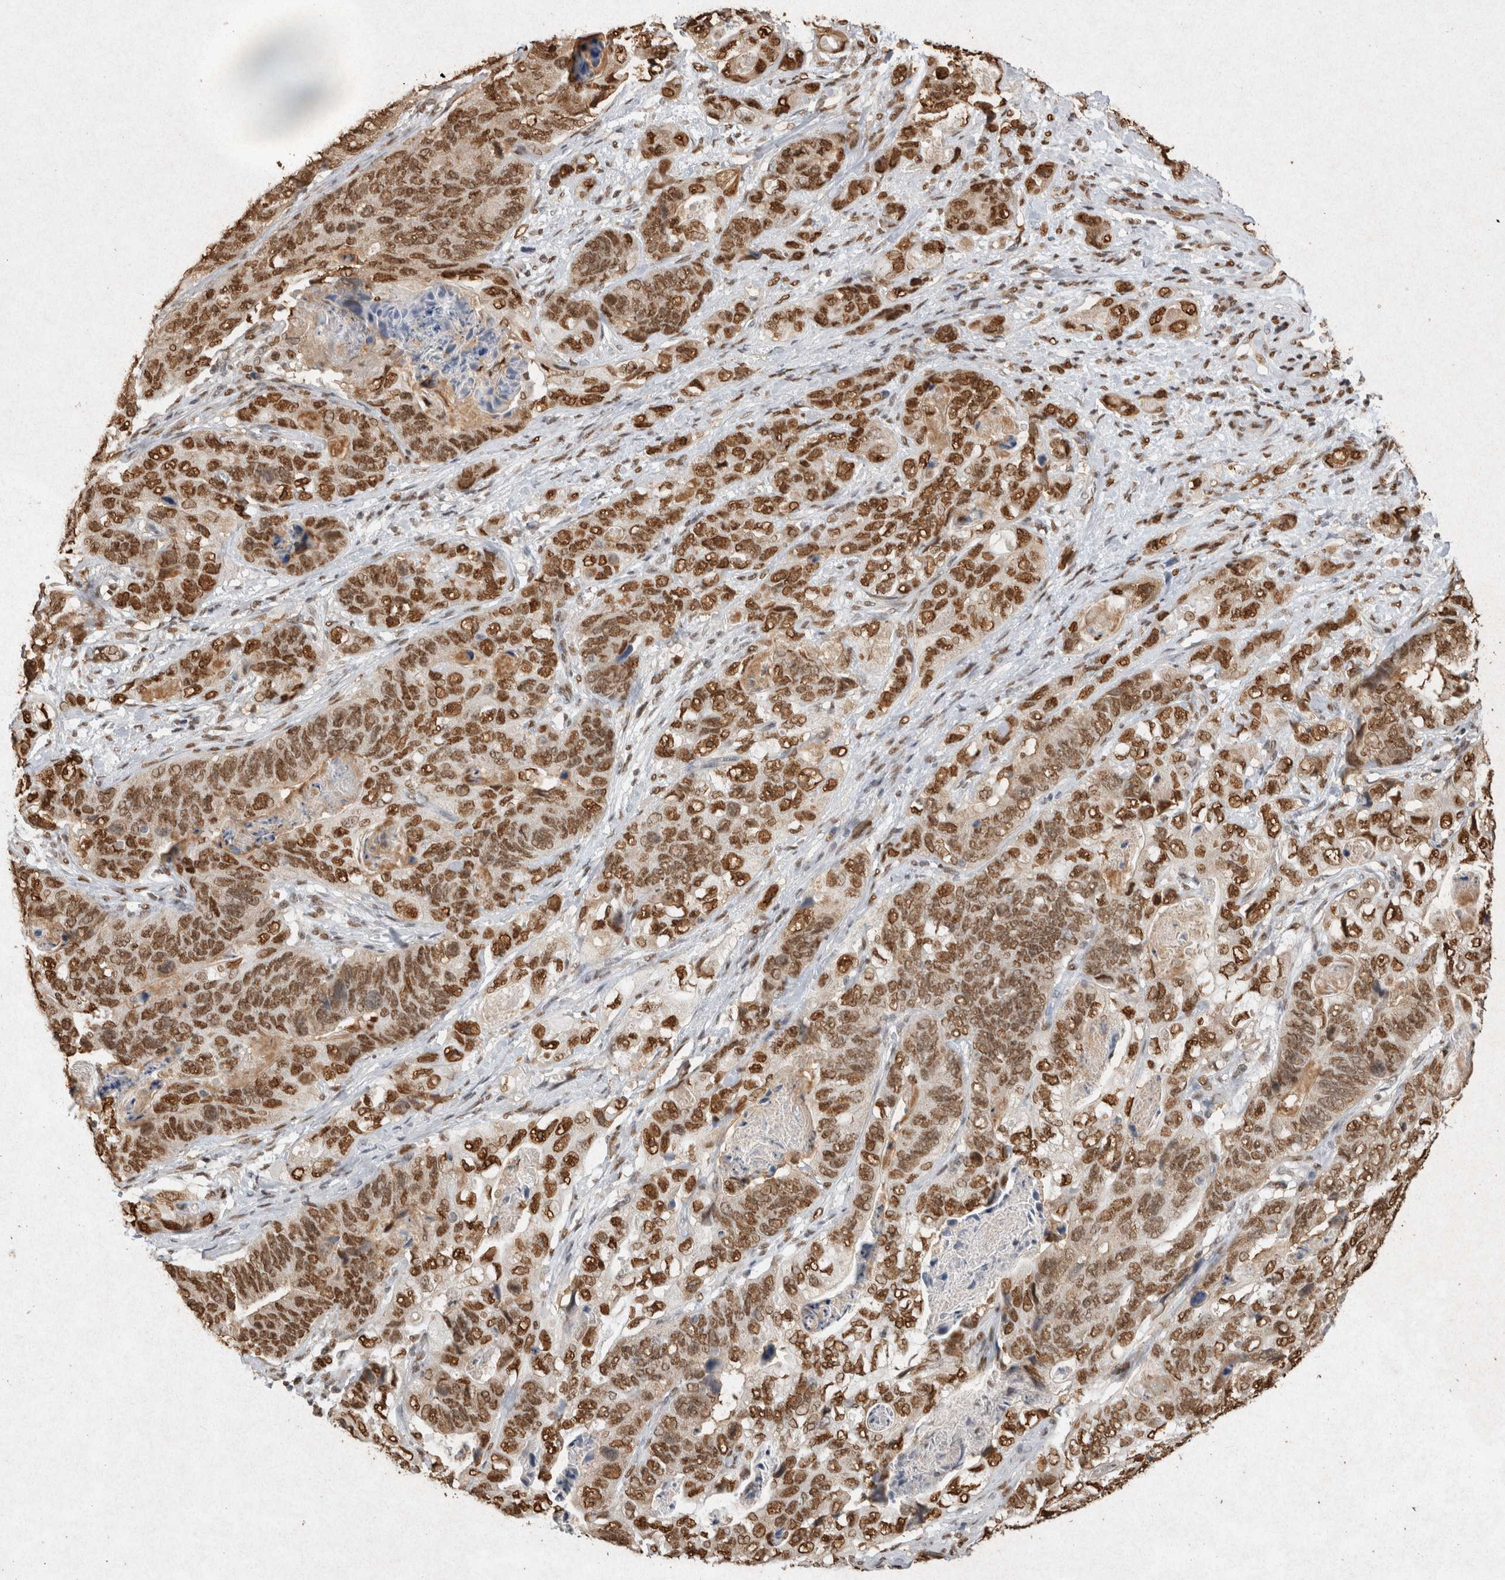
{"staining": {"intensity": "moderate", "quantity": ">75%", "location": "nuclear"}, "tissue": "stomach cancer", "cell_type": "Tumor cells", "image_type": "cancer", "snomed": [{"axis": "morphology", "description": "Adenocarcinoma, NOS"}, {"axis": "topography", "description": "Stomach"}], "caption": "Brown immunohistochemical staining in human stomach cancer (adenocarcinoma) displays moderate nuclear staining in approximately >75% of tumor cells. (DAB (3,3'-diaminobenzidine) IHC with brightfield microscopy, high magnification).", "gene": "HDGF", "patient": {"sex": "female", "age": 89}}